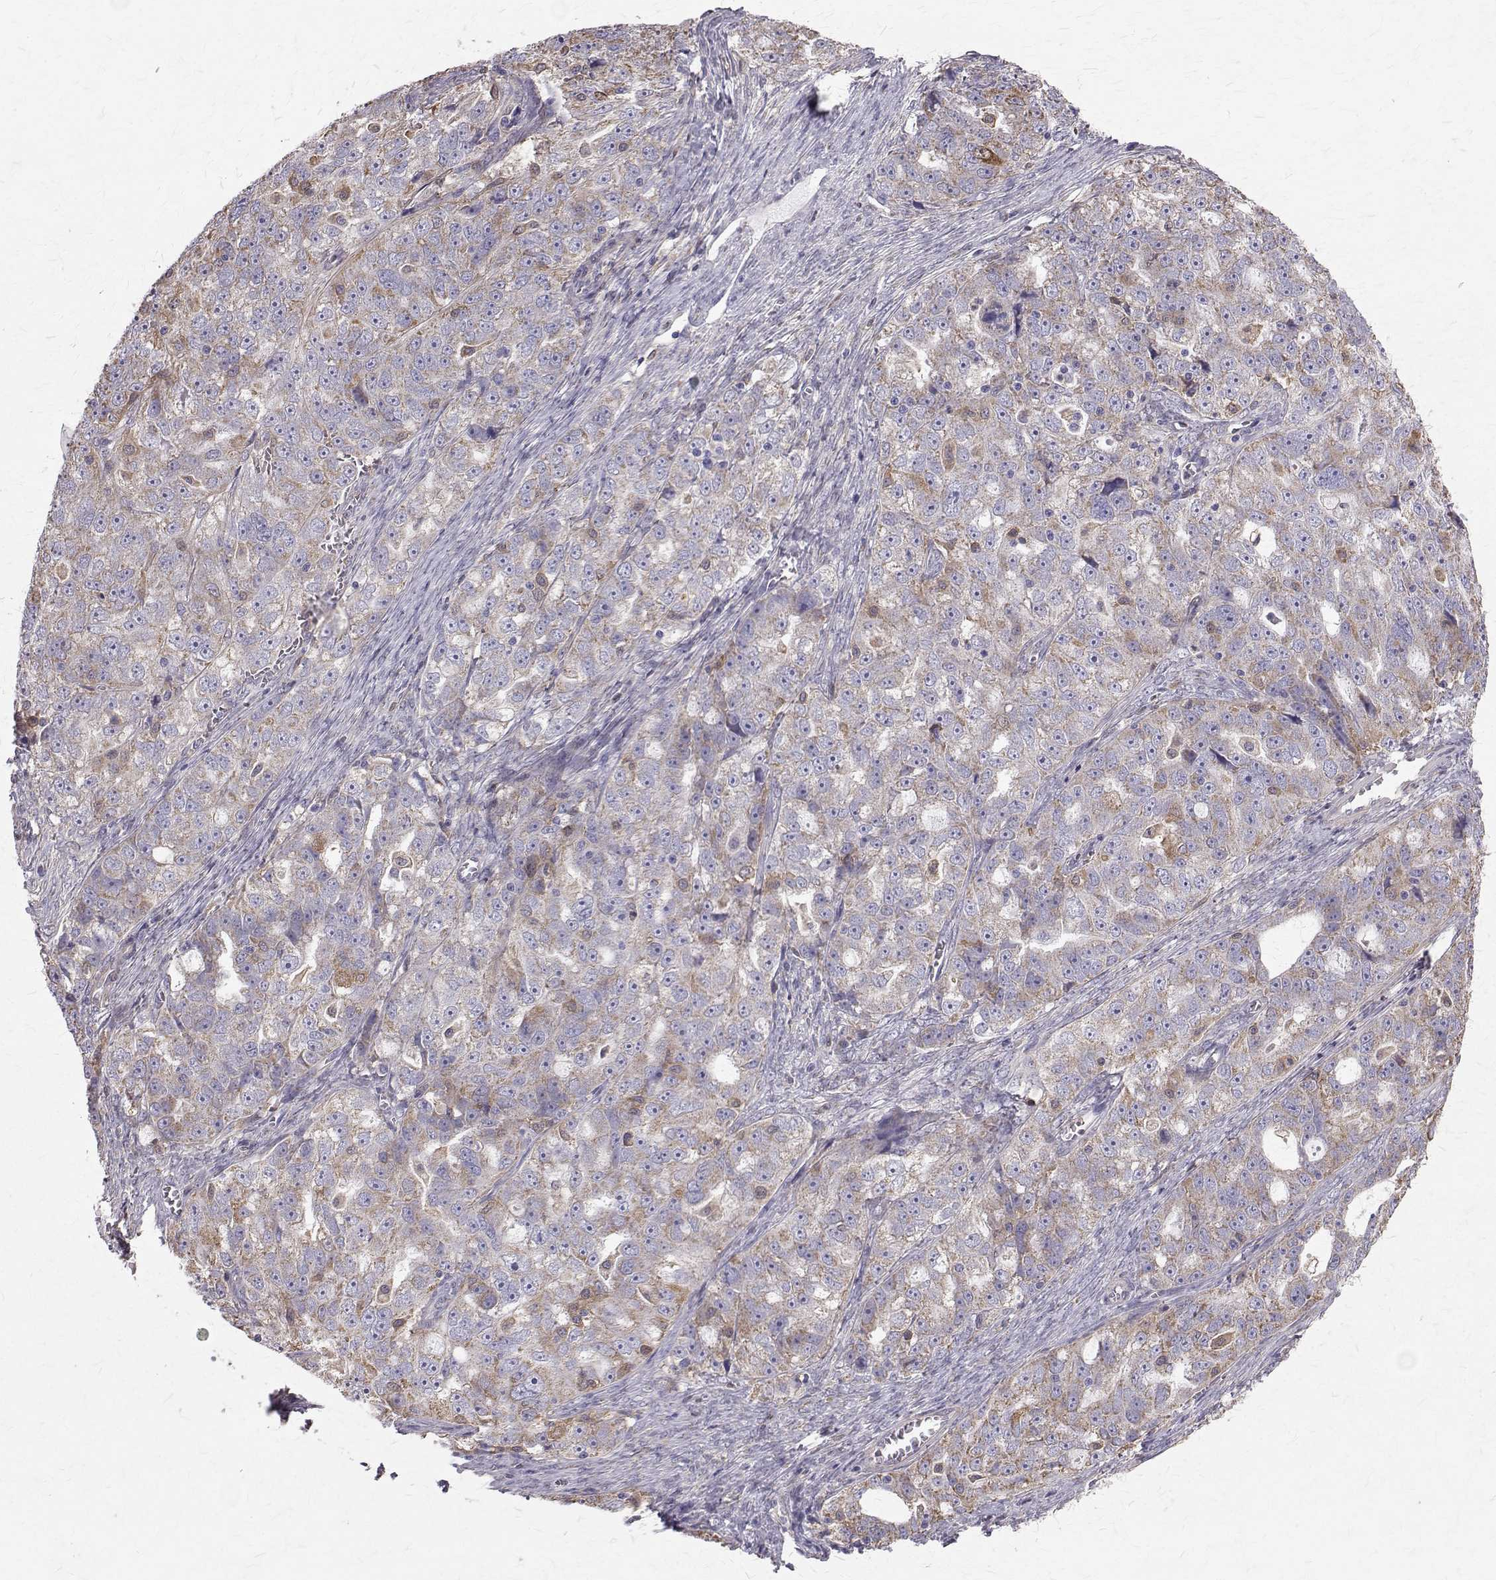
{"staining": {"intensity": "moderate", "quantity": "<25%", "location": "cytoplasmic/membranous"}, "tissue": "ovarian cancer", "cell_type": "Tumor cells", "image_type": "cancer", "snomed": [{"axis": "morphology", "description": "Cystadenocarcinoma, serous, NOS"}, {"axis": "topography", "description": "Ovary"}], "caption": "Ovarian cancer stained with a protein marker shows moderate staining in tumor cells.", "gene": "CCDC89", "patient": {"sex": "female", "age": 51}}